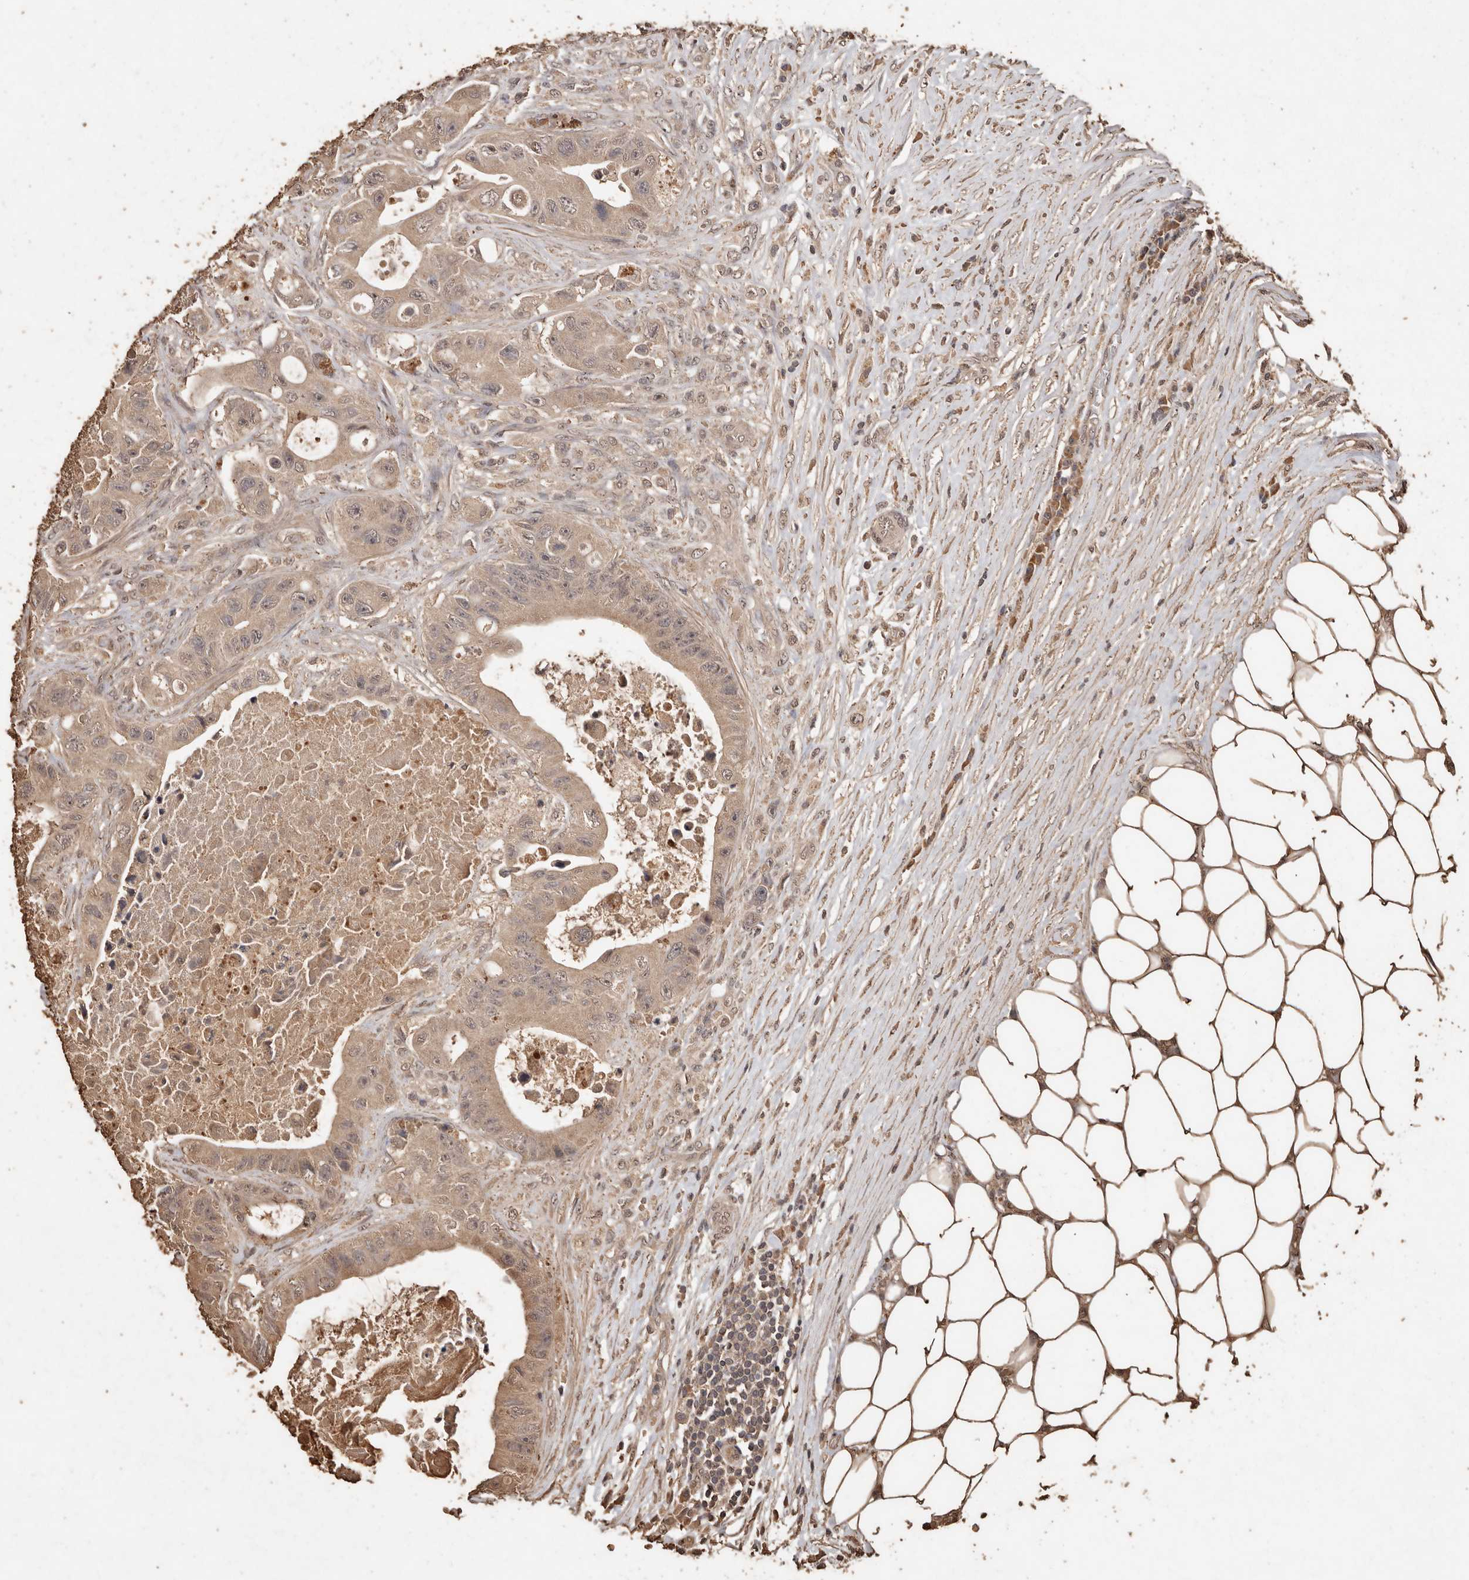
{"staining": {"intensity": "weak", "quantity": ">75%", "location": "cytoplasmic/membranous"}, "tissue": "colorectal cancer", "cell_type": "Tumor cells", "image_type": "cancer", "snomed": [{"axis": "morphology", "description": "Adenocarcinoma, NOS"}, {"axis": "topography", "description": "Colon"}], "caption": "IHC photomicrograph of human colorectal cancer (adenocarcinoma) stained for a protein (brown), which displays low levels of weak cytoplasmic/membranous positivity in approximately >75% of tumor cells.", "gene": "PKDCC", "patient": {"sex": "female", "age": 46}}